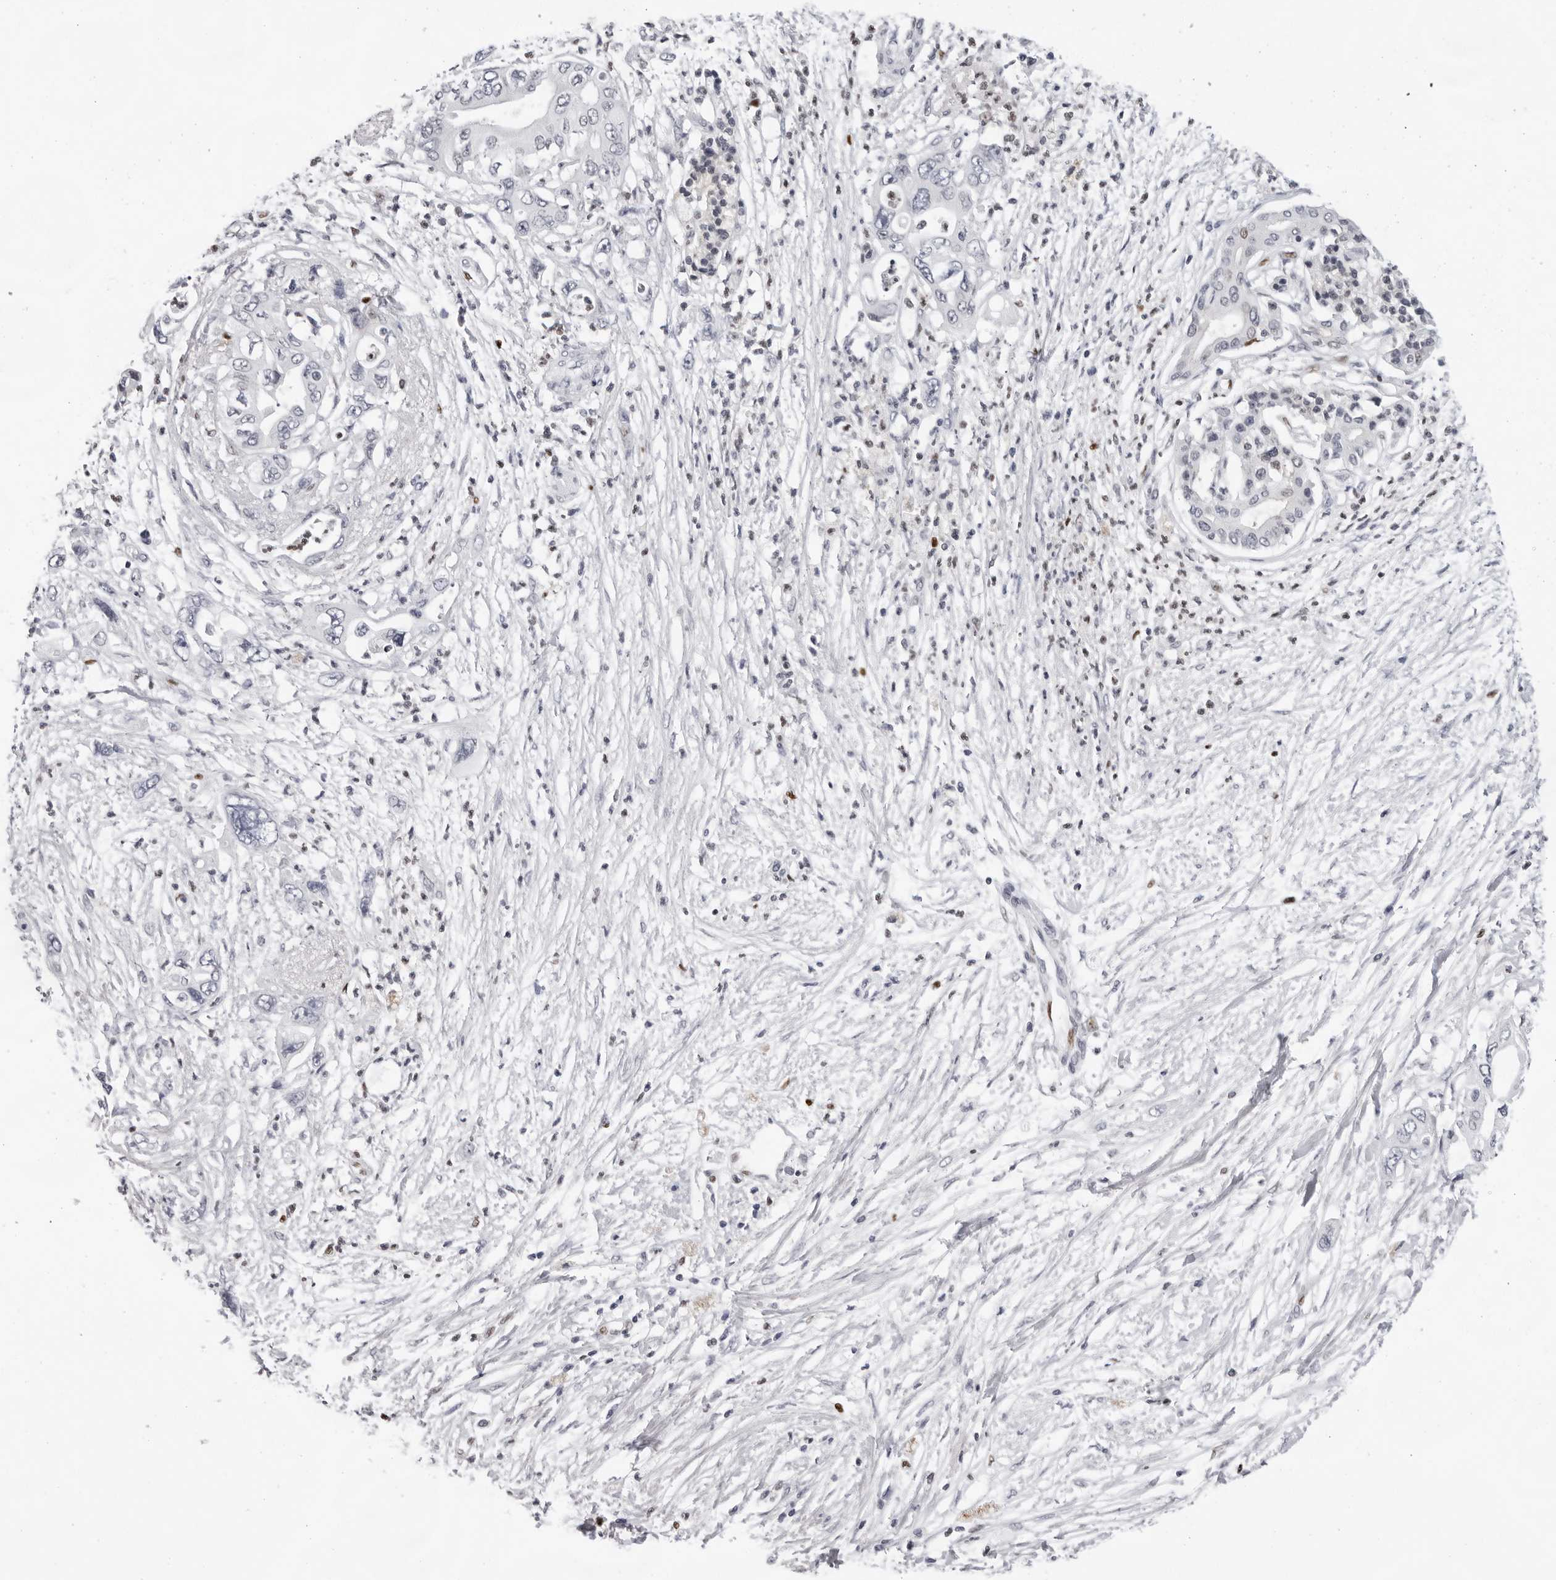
{"staining": {"intensity": "negative", "quantity": "none", "location": "none"}, "tissue": "pancreatic cancer", "cell_type": "Tumor cells", "image_type": "cancer", "snomed": [{"axis": "morphology", "description": "Adenocarcinoma, NOS"}, {"axis": "topography", "description": "Pancreas"}], "caption": "A histopathology image of human pancreatic adenocarcinoma is negative for staining in tumor cells. (DAB immunohistochemistry with hematoxylin counter stain).", "gene": "OGG1", "patient": {"sex": "male", "age": 66}}